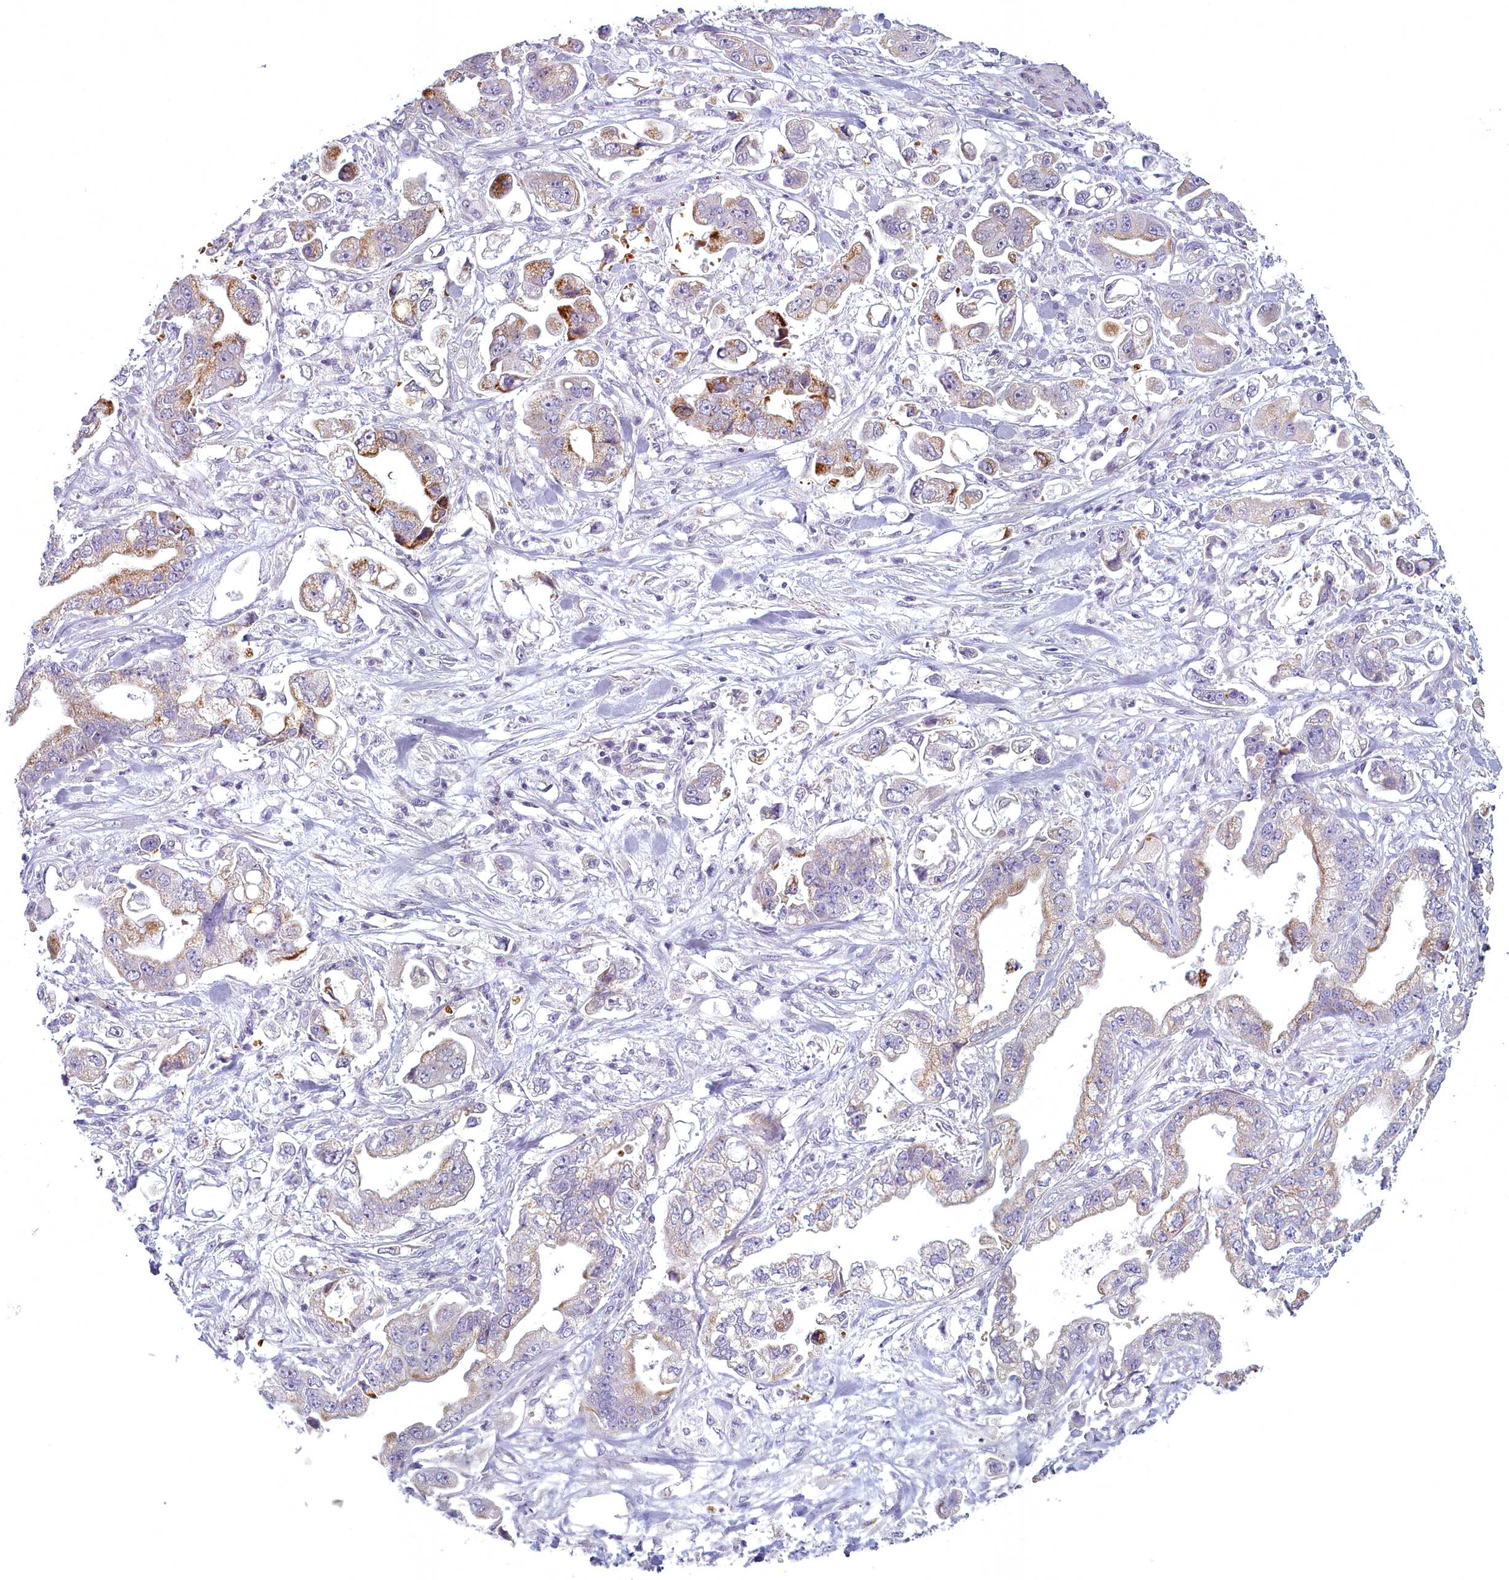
{"staining": {"intensity": "moderate", "quantity": "<25%", "location": "cytoplasmic/membranous"}, "tissue": "stomach cancer", "cell_type": "Tumor cells", "image_type": "cancer", "snomed": [{"axis": "morphology", "description": "Adenocarcinoma, NOS"}, {"axis": "topography", "description": "Stomach"}], "caption": "Tumor cells display moderate cytoplasmic/membranous positivity in approximately <25% of cells in stomach adenocarcinoma. (Brightfield microscopy of DAB IHC at high magnification).", "gene": "ARL15", "patient": {"sex": "male", "age": 62}}